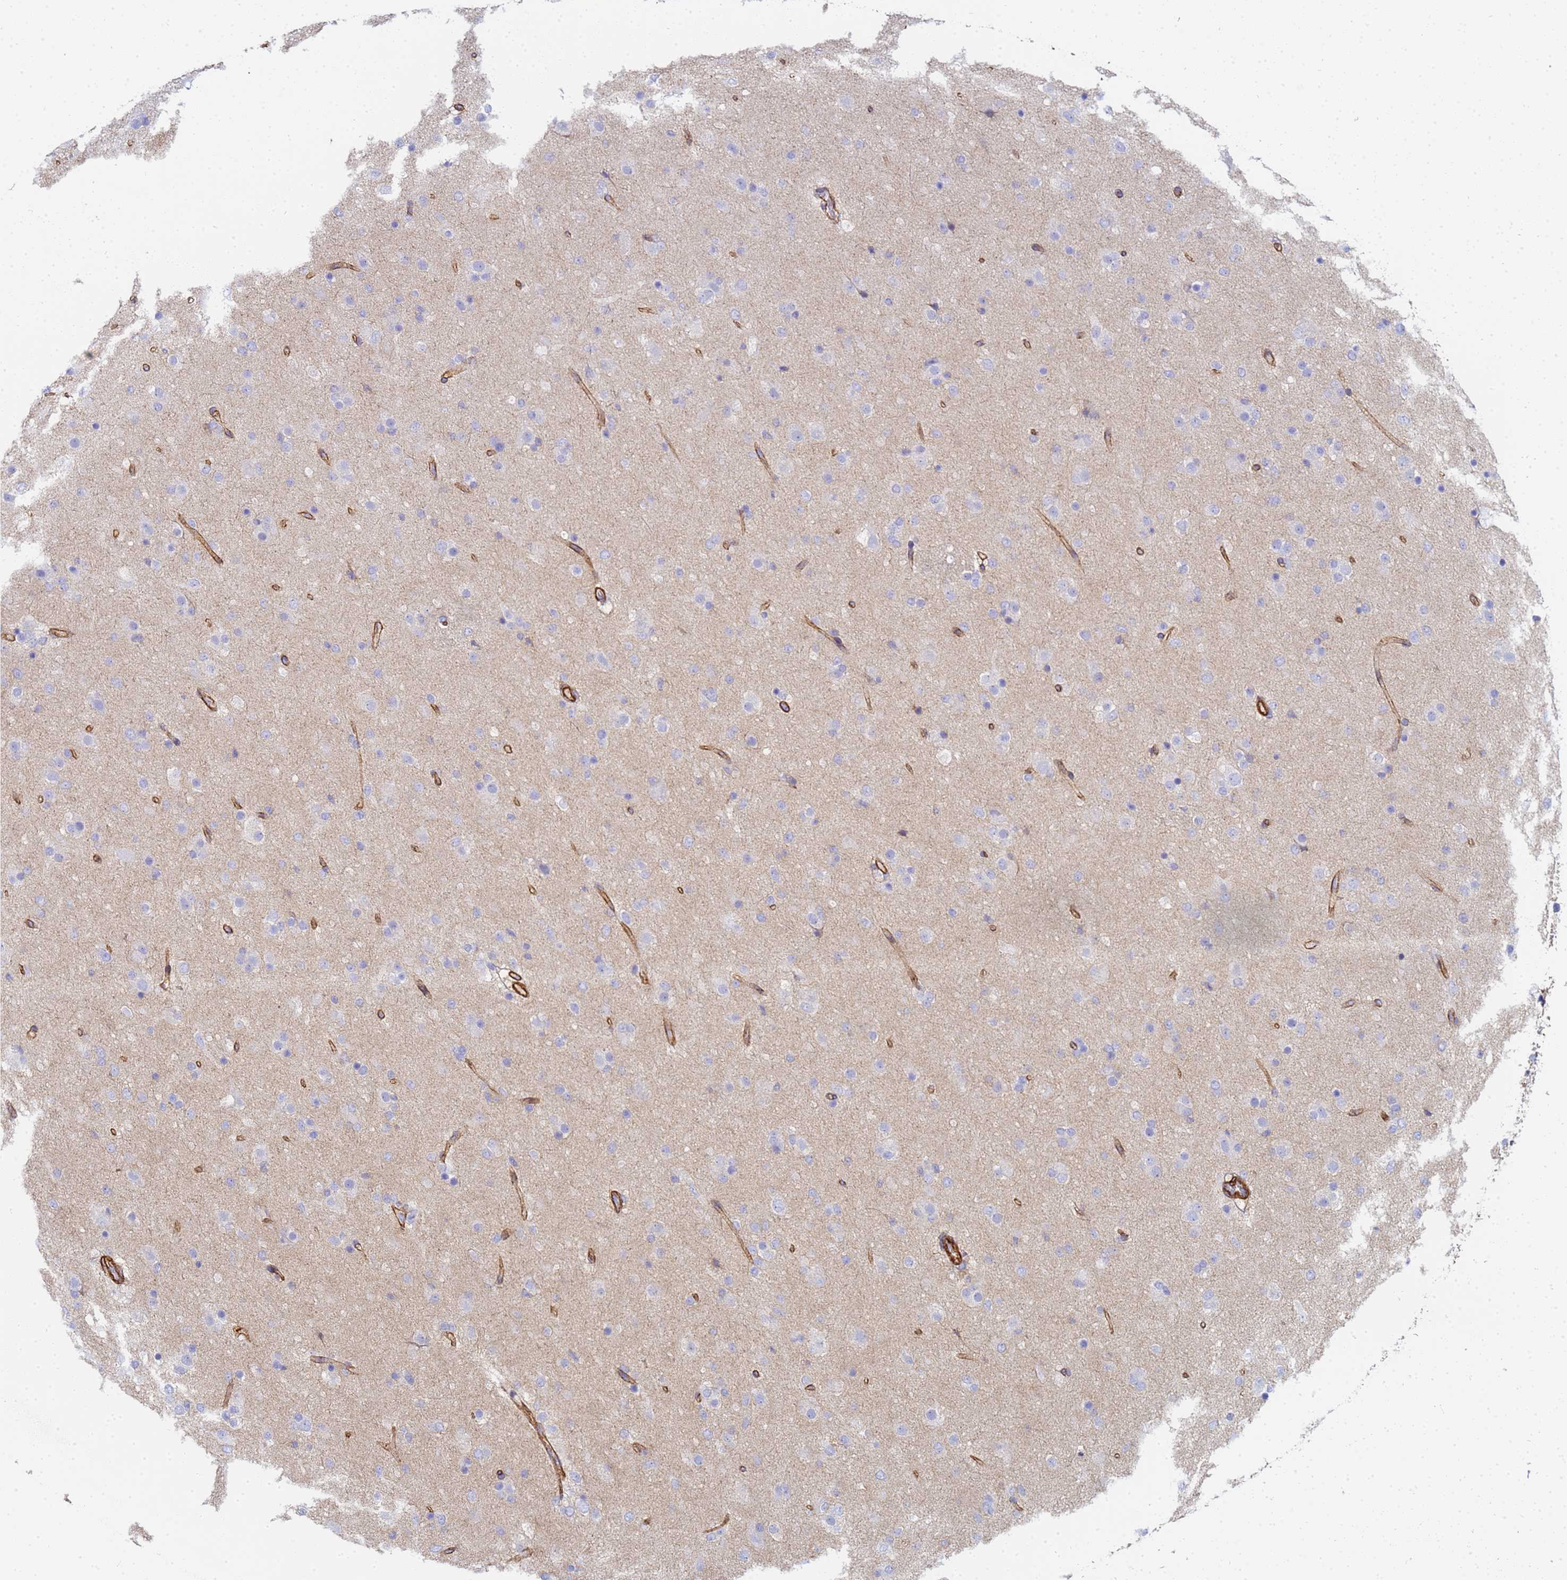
{"staining": {"intensity": "negative", "quantity": "none", "location": "none"}, "tissue": "glioma", "cell_type": "Tumor cells", "image_type": "cancer", "snomed": [{"axis": "morphology", "description": "Glioma, malignant, Low grade"}, {"axis": "topography", "description": "Brain"}], "caption": "IHC histopathology image of neoplastic tissue: human low-grade glioma (malignant) stained with DAB demonstrates no significant protein staining in tumor cells. (Stains: DAB IHC with hematoxylin counter stain, Microscopy: brightfield microscopy at high magnification).", "gene": "TPM1", "patient": {"sex": "male", "age": 65}}